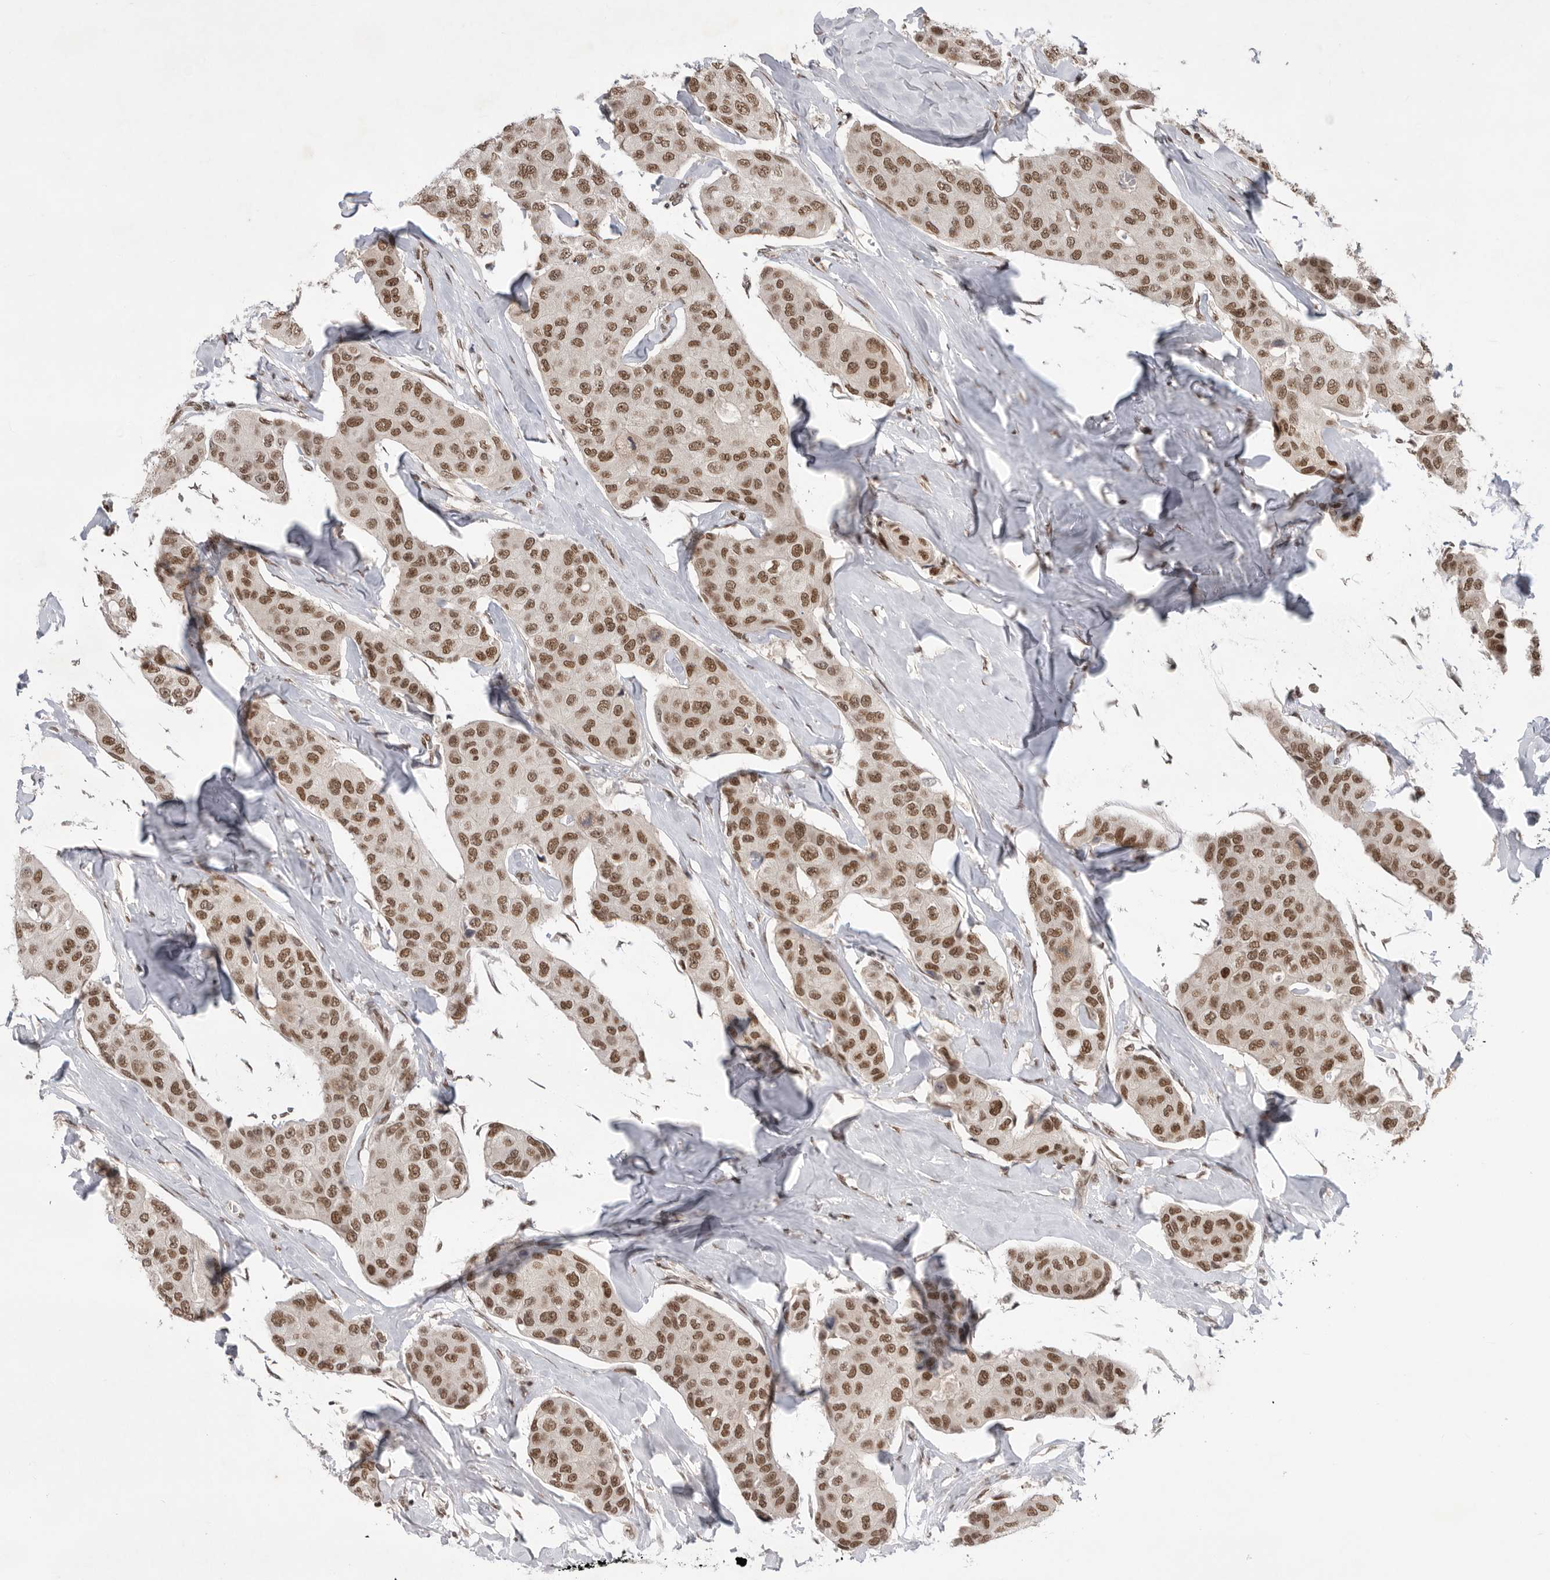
{"staining": {"intensity": "moderate", "quantity": ">75%", "location": "nuclear"}, "tissue": "breast cancer", "cell_type": "Tumor cells", "image_type": "cancer", "snomed": [{"axis": "morphology", "description": "Duct carcinoma"}, {"axis": "topography", "description": "Breast"}], "caption": "Moderate nuclear protein expression is identified in about >75% of tumor cells in breast cancer (invasive ductal carcinoma). The staining was performed using DAB to visualize the protein expression in brown, while the nuclei were stained in blue with hematoxylin (Magnification: 20x).", "gene": "ZNF830", "patient": {"sex": "female", "age": 80}}